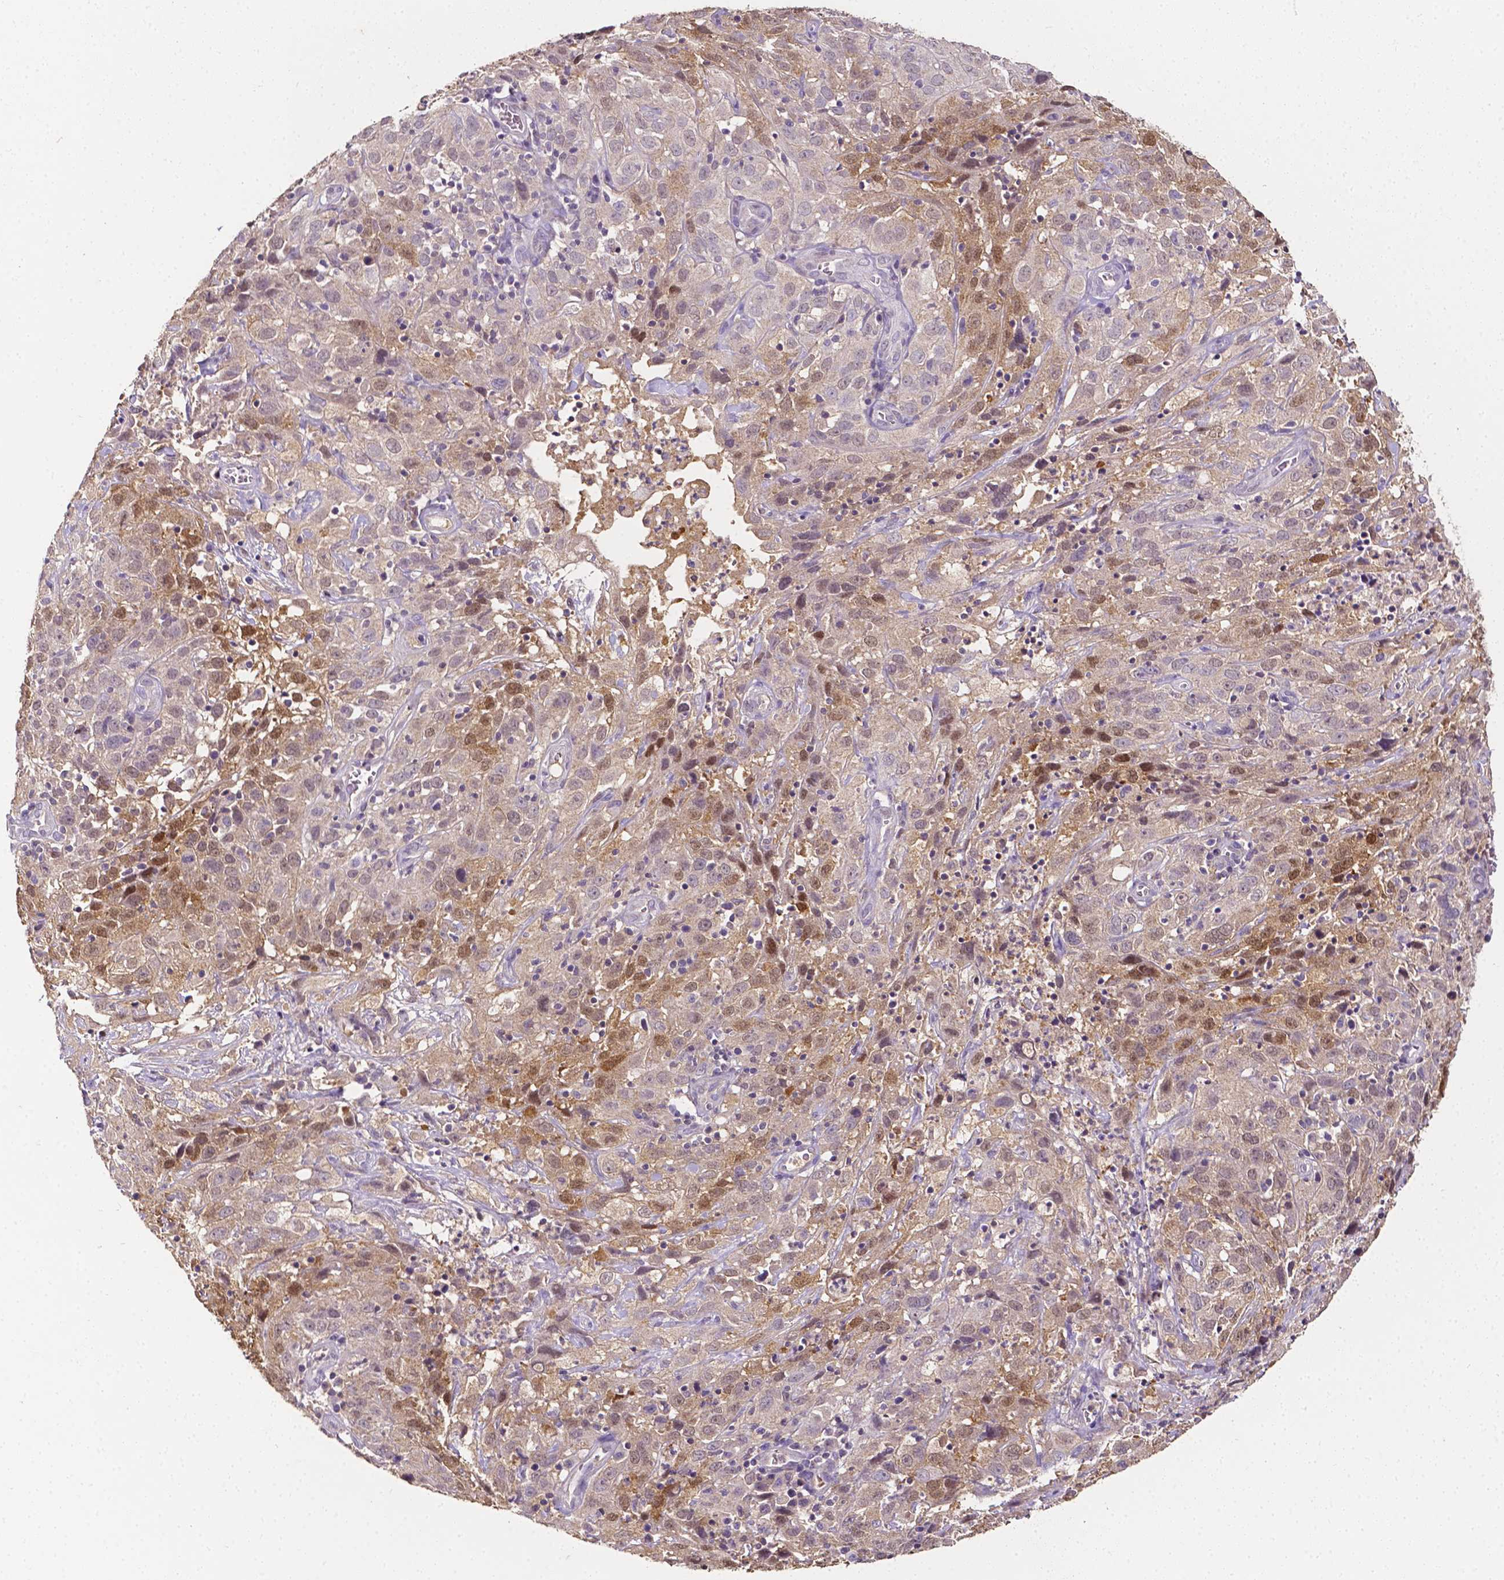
{"staining": {"intensity": "weak", "quantity": ">75%", "location": "cytoplasmic/membranous"}, "tissue": "cervical cancer", "cell_type": "Tumor cells", "image_type": "cancer", "snomed": [{"axis": "morphology", "description": "Squamous cell carcinoma, NOS"}, {"axis": "topography", "description": "Cervix"}], "caption": "Tumor cells exhibit low levels of weak cytoplasmic/membranous staining in about >75% of cells in human cervical cancer (squamous cell carcinoma).", "gene": "PSAT1", "patient": {"sex": "female", "age": 32}}